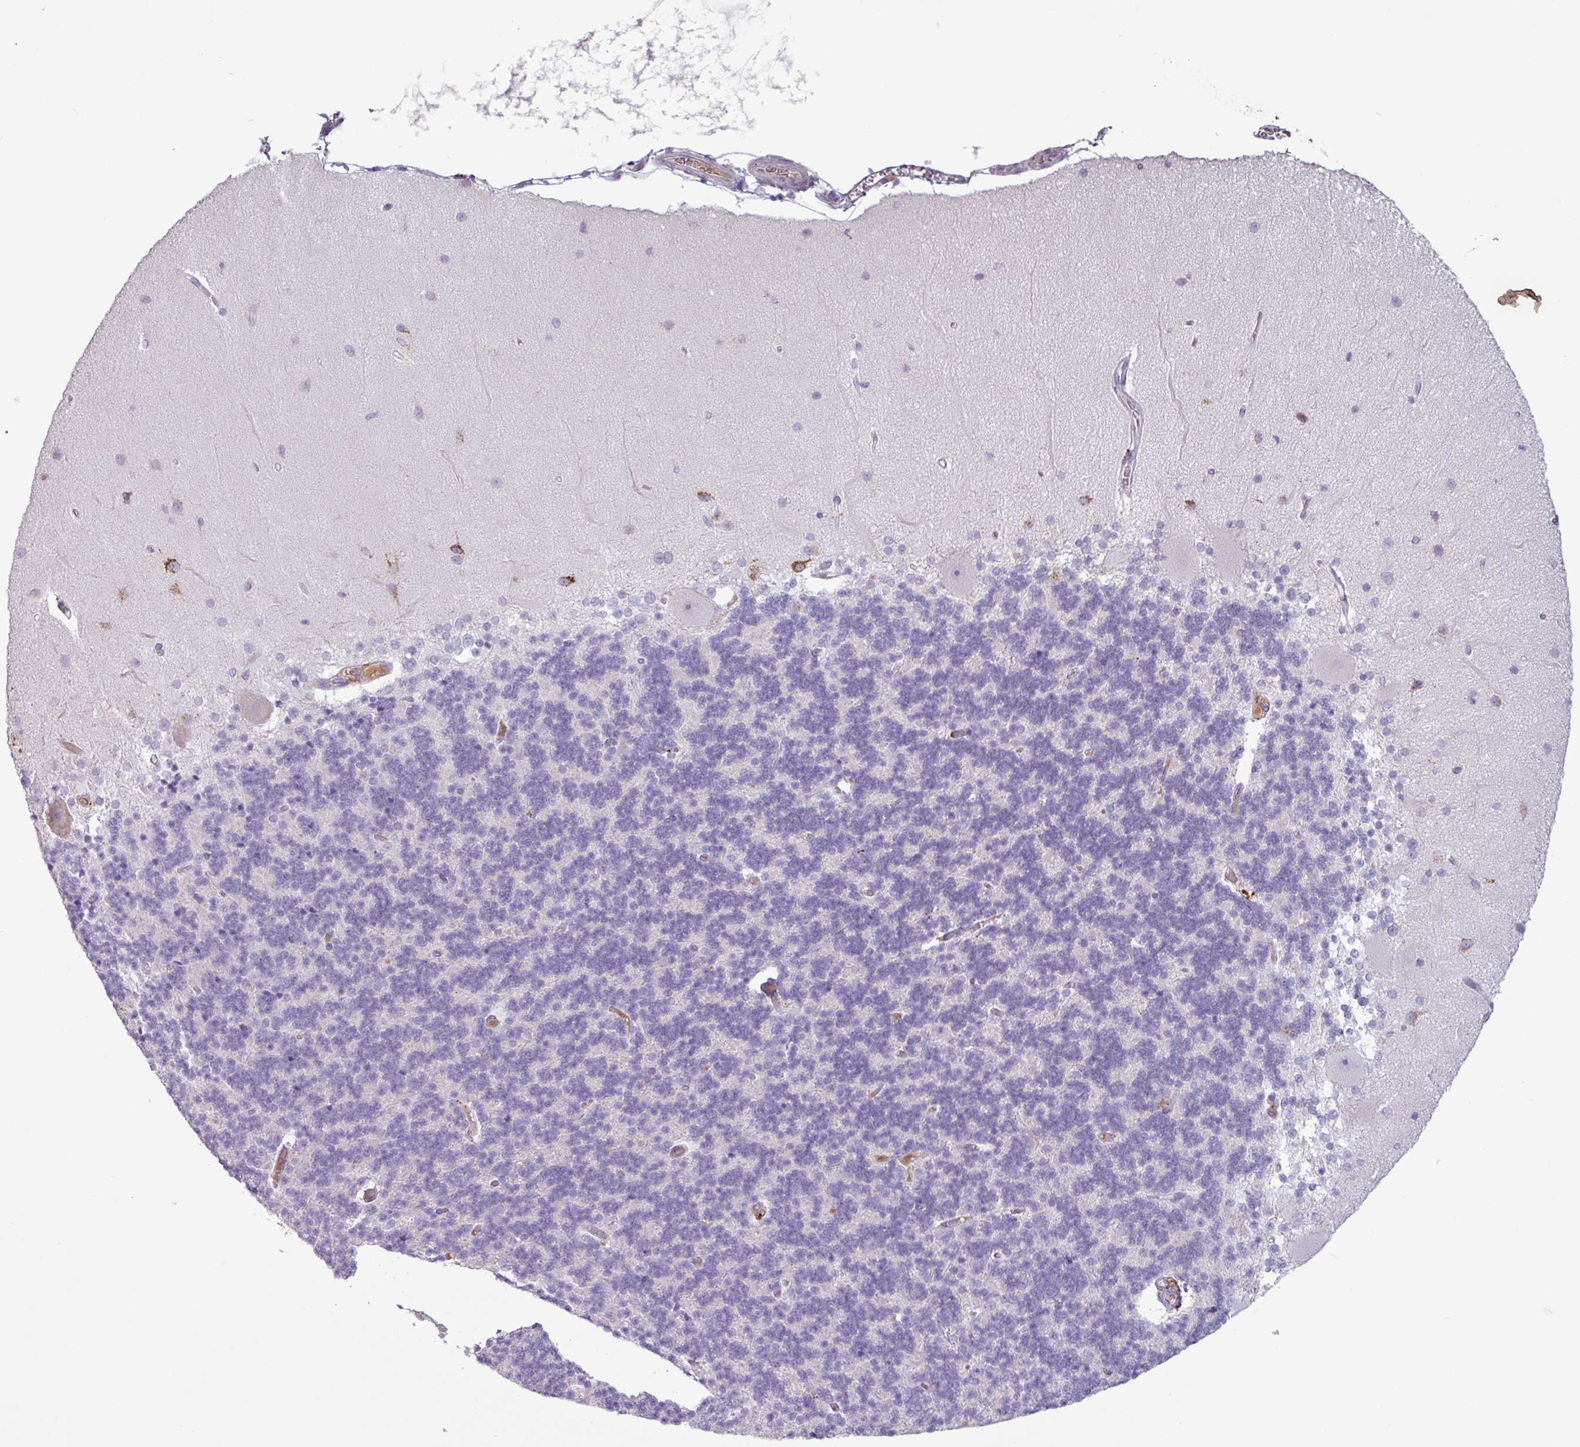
{"staining": {"intensity": "negative", "quantity": "none", "location": "none"}, "tissue": "cerebellum", "cell_type": "Cells in granular layer", "image_type": "normal", "snomed": [{"axis": "morphology", "description": "Normal tissue, NOS"}, {"axis": "topography", "description": "Cerebellum"}], "caption": "IHC micrograph of unremarkable cerebellum stained for a protein (brown), which exhibits no expression in cells in granular layer.", "gene": "C4A", "patient": {"sex": "female", "age": 54}}